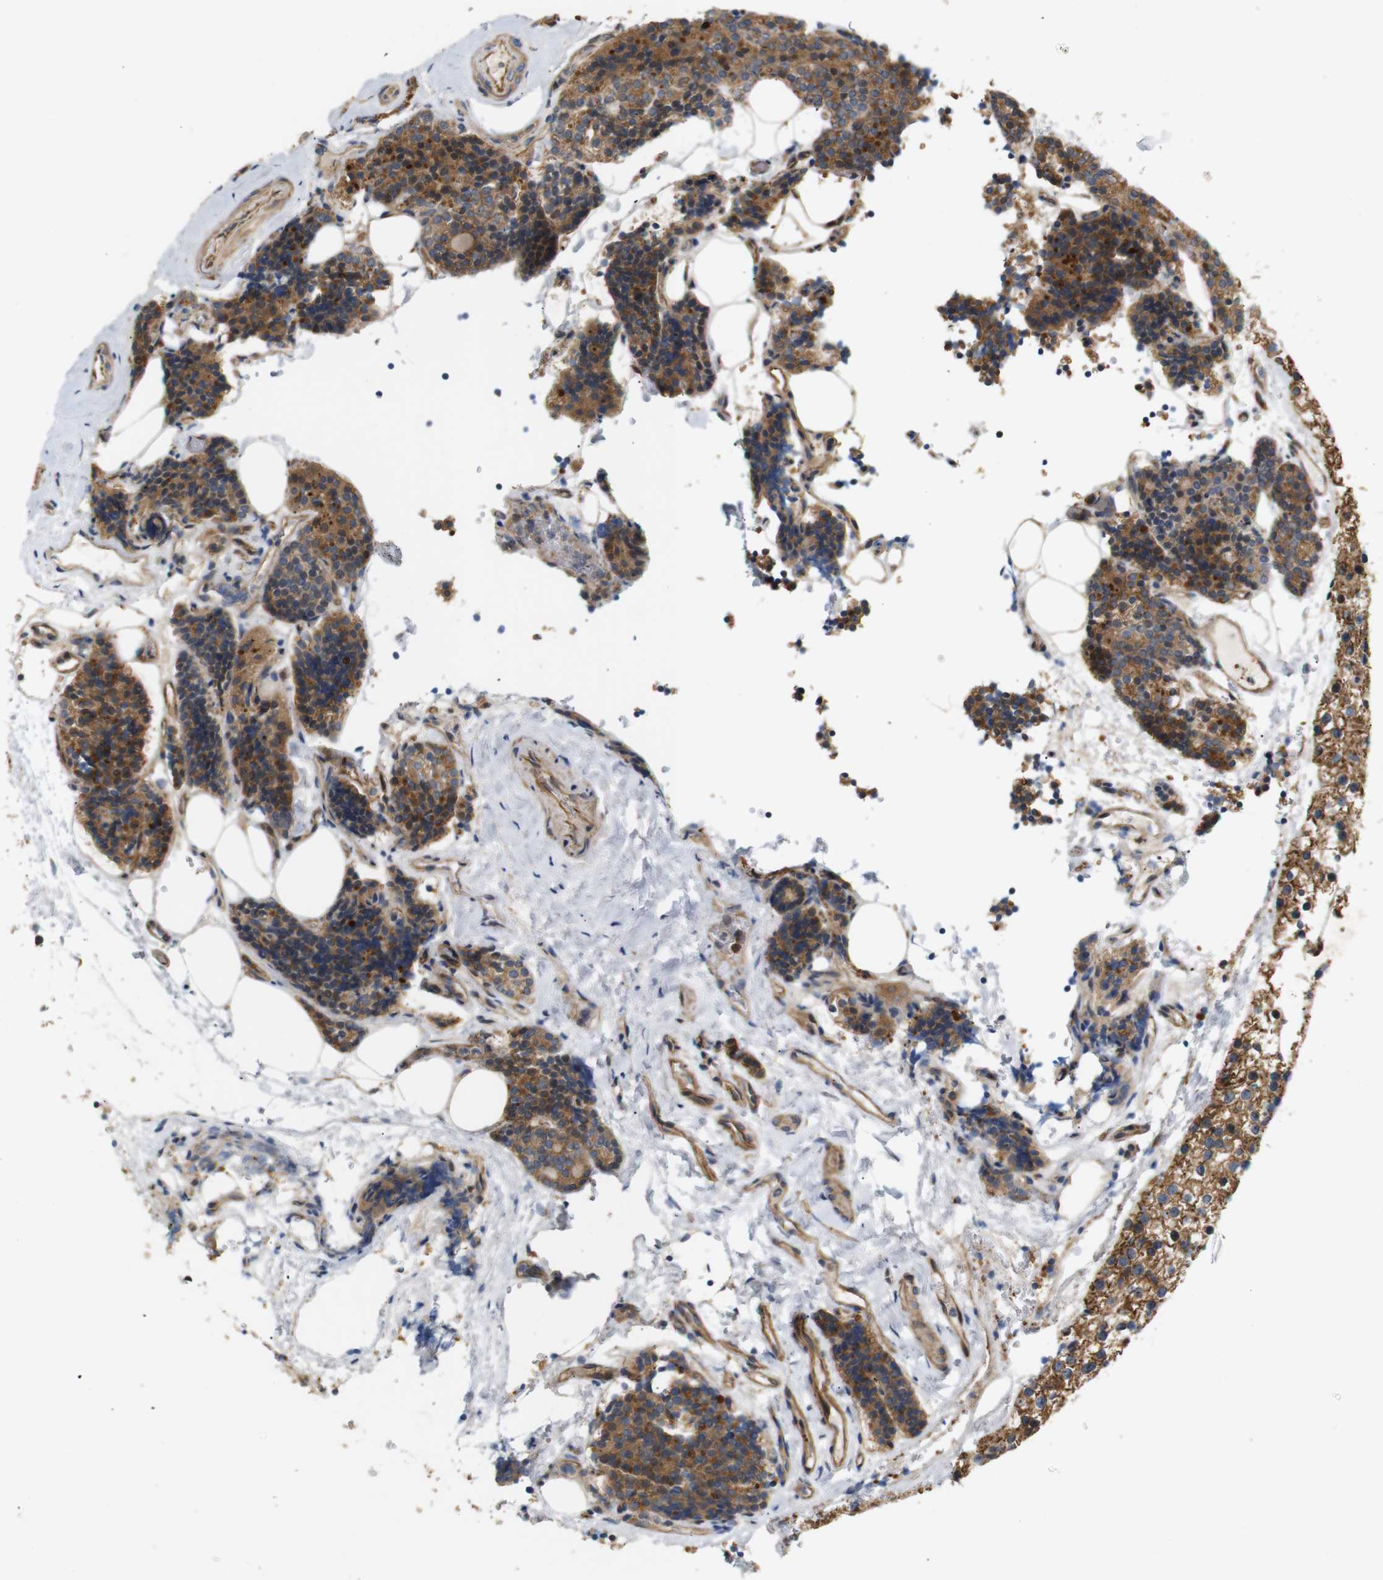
{"staining": {"intensity": "moderate", "quantity": ">75%", "location": "cytoplasmic/membranous"}, "tissue": "parathyroid gland", "cell_type": "Glandular cells", "image_type": "normal", "snomed": [{"axis": "morphology", "description": "Normal tissue, NOS"}, {"axis": "morphology", "description": "Adenoma, NOS"}, {"axis": "topography", "description": "Parathyroid gland"}], "caption": "Parathyroid gland stained with immunohistochemistry reveals moderate cytoplasmic/membranous staining in about >75% of glandular cells.", "gene": "RPTOR", "patient": {"sex": "female", "age": 70}}